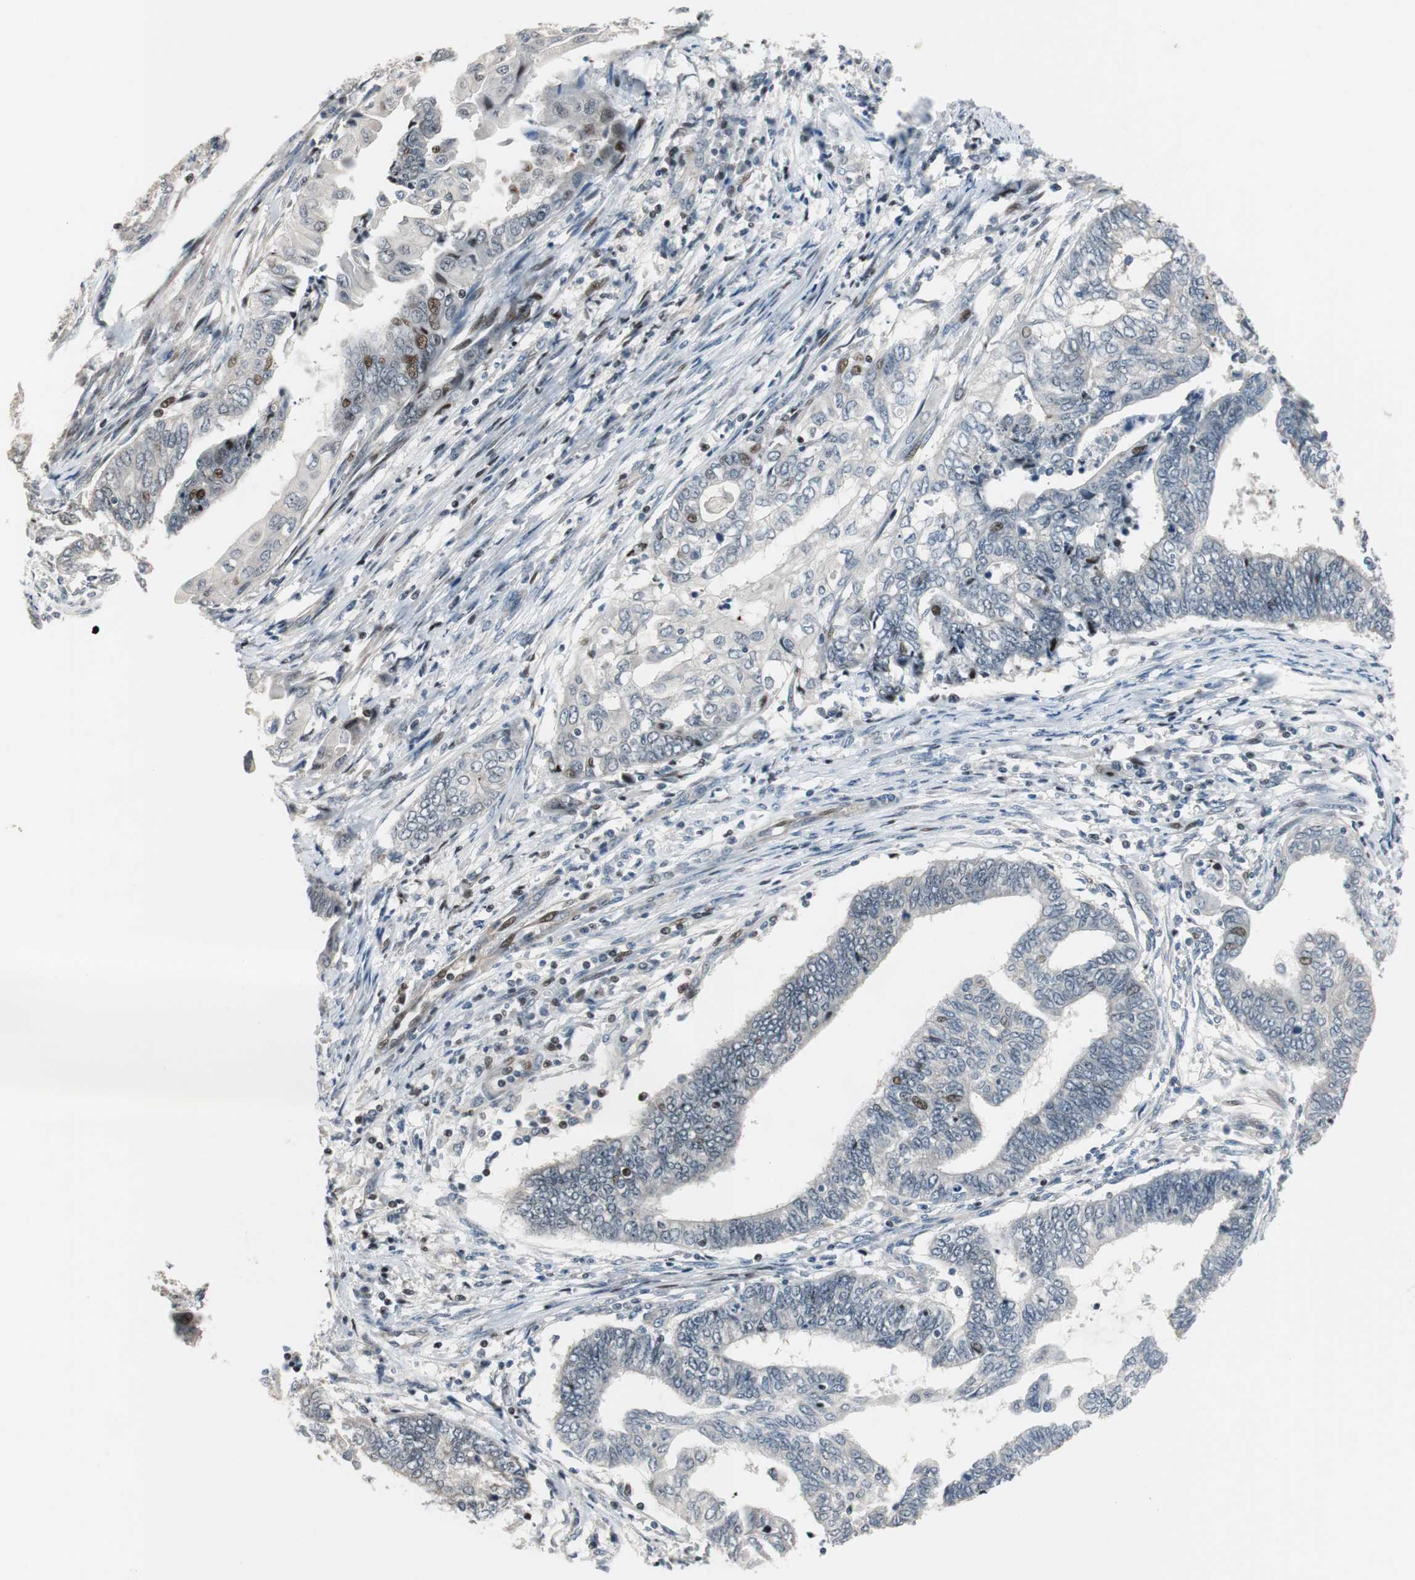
{"staining": {"intensity": "moderate", "quantity": "<25%", "location": "nuclear"}, "tissue": "endometrial cancer", "cell_type": "Tumor cells", "image_type": "cancer", "snomed": [{"axis": "morphology", "description": "Adenocarcinoma, NOS"}, {"axis": "topography", "description": "Uterus"}, {"axis": "topography", "description": "Endometrium"}], "caption": "Immunohistochemical staining of human adenocarcinoma (endometrial) demonstrates moderate nuclear protein positivity in approximately <25% of tumor cells.", "gene": "RAD1", "patient": {"sex": "female", "age": 70}}